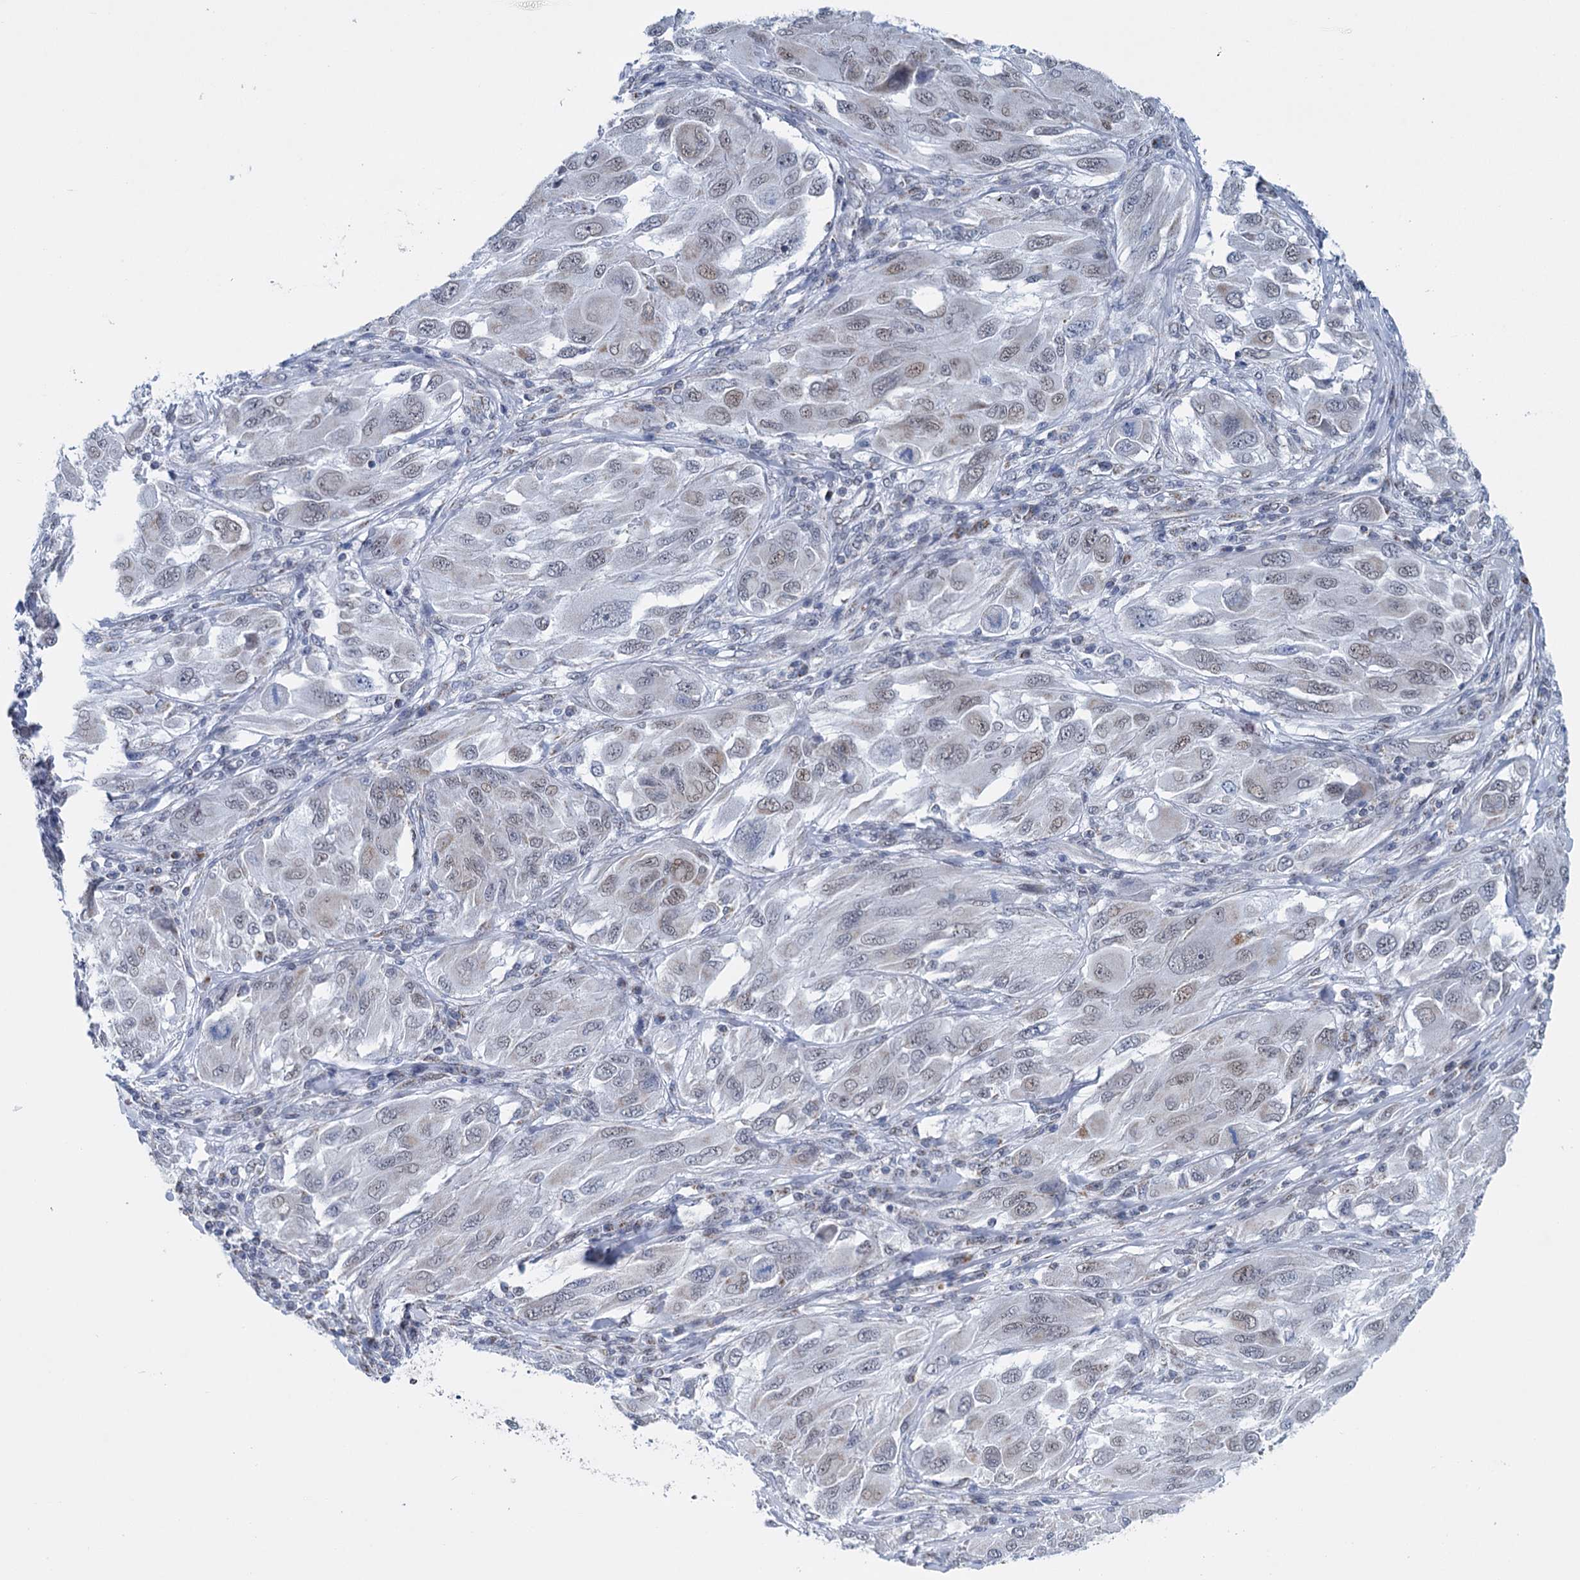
{"staining": {"intensity": "weak", "quantity": "25%-75%", "location": "nuclear"}, "tissue": "melanoma", "cell_type": "Tumor cells", "image_type": "cancer", "snomed": [{"axis": "morphology", "description": "Malignant melanoma, NOS"}, {"axis": "topography", "description": "Skin"}], "caption": "The image displays a brown stain indicating the presence of a protein in the nuclear of tumor cells in malignant melanoma.", "gene": "MORN3", "patient": {"sex": "female", "age": 91}}